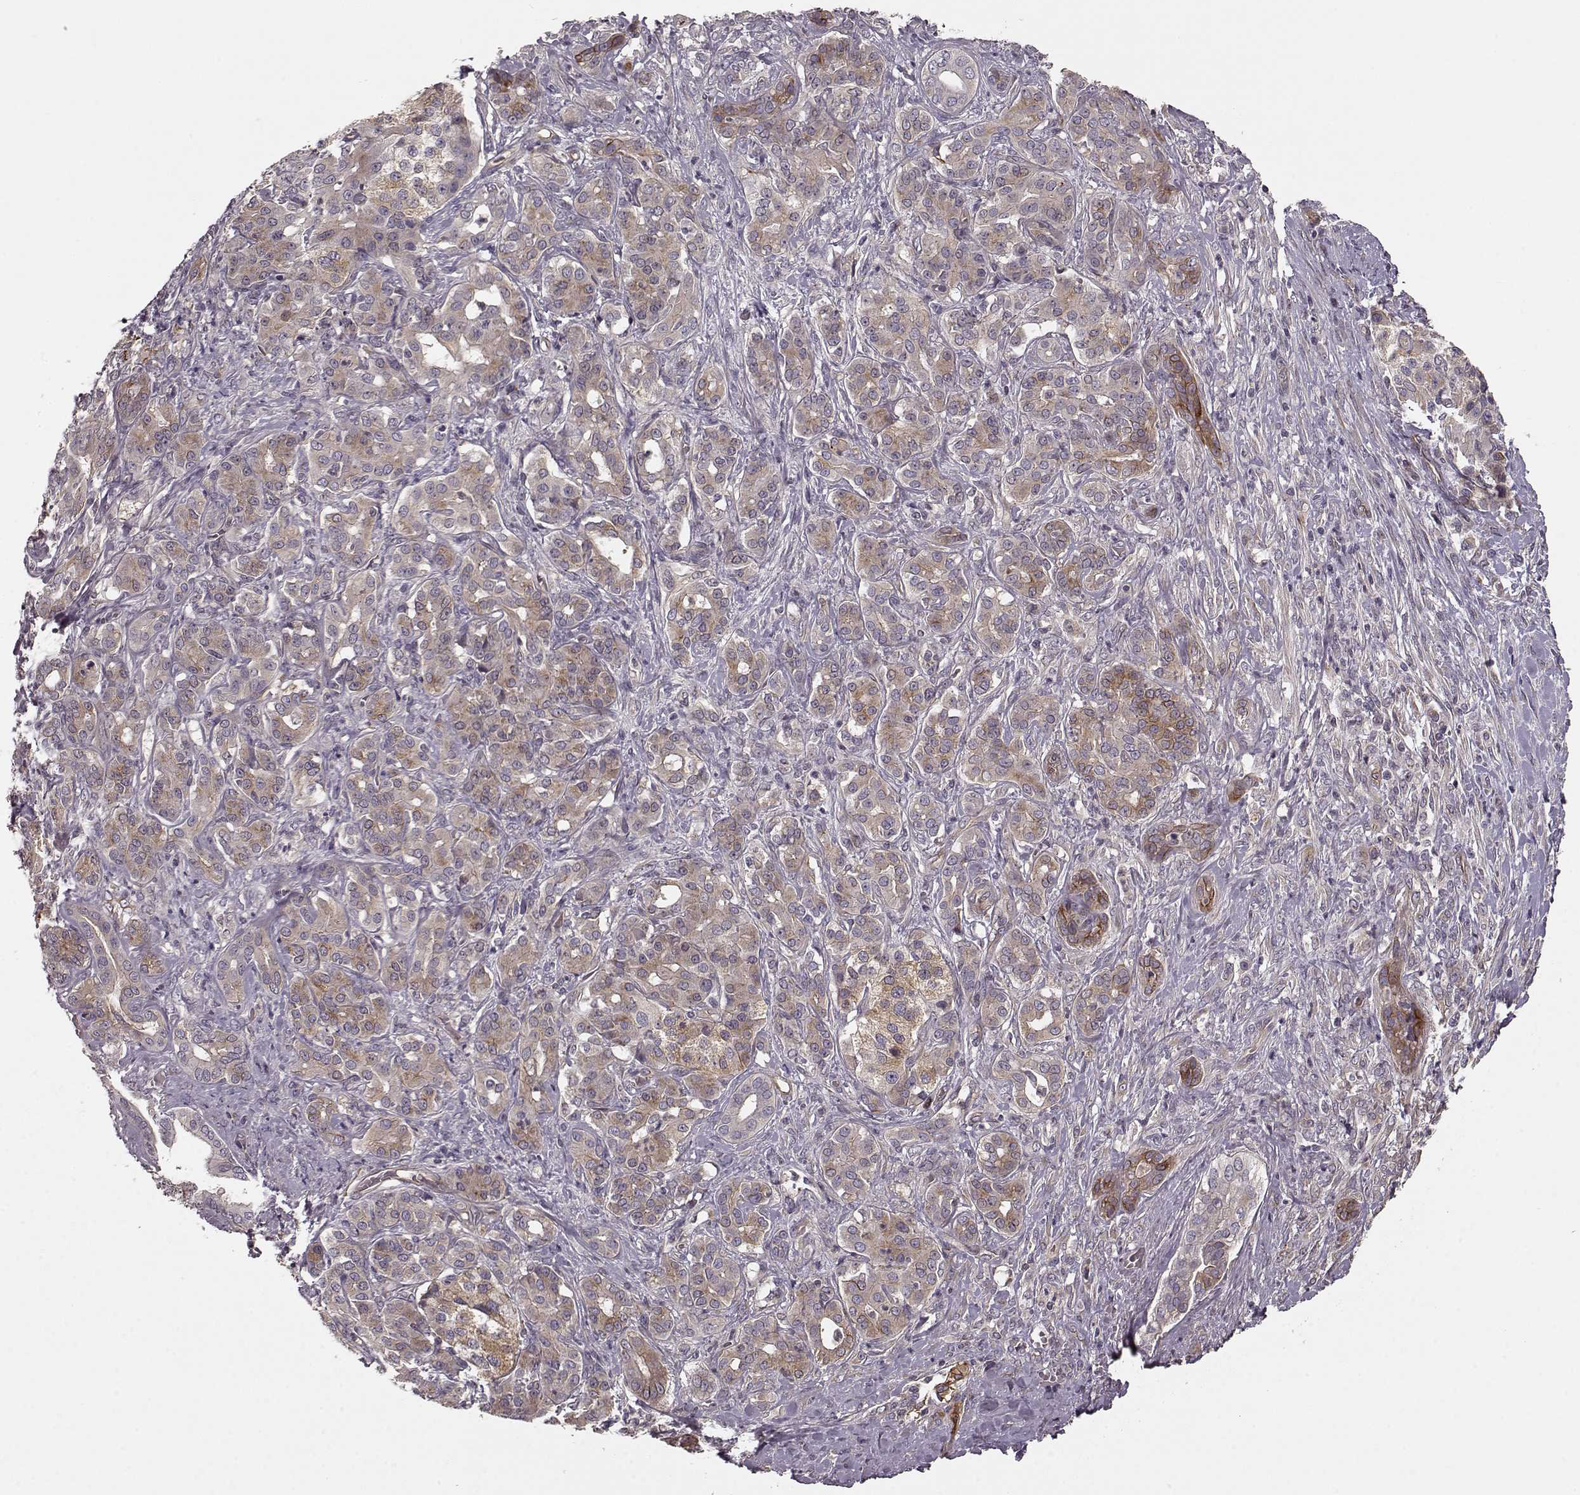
{"staining": {"intensity": "weak", "quantity": ">75%", "location": "cytoplasmic/membranous"}, "tissue": "pancreatic cancer", "cell_type": "Tumor cells", "image_type": "cancer", "snomed": [{"axis": "morphology", "description": "Normal tissue, NOS"}, {"axis": "morphology", "description": "Inflammation, NOS"}, {"axis": "morphology", "description": "Adenocarcinoma, NOS"}, {"axis": "topography", "description": "Pancreas"}], "caption": "Pancreatic cancer tissue reveals weak cytoplasmic/membranous staining in about >75% of tumor cells (DAB IHC with brightfield microscopy, high magnification).", "gene": "MTR", "patient": {"sex": "male", "age": 57}}